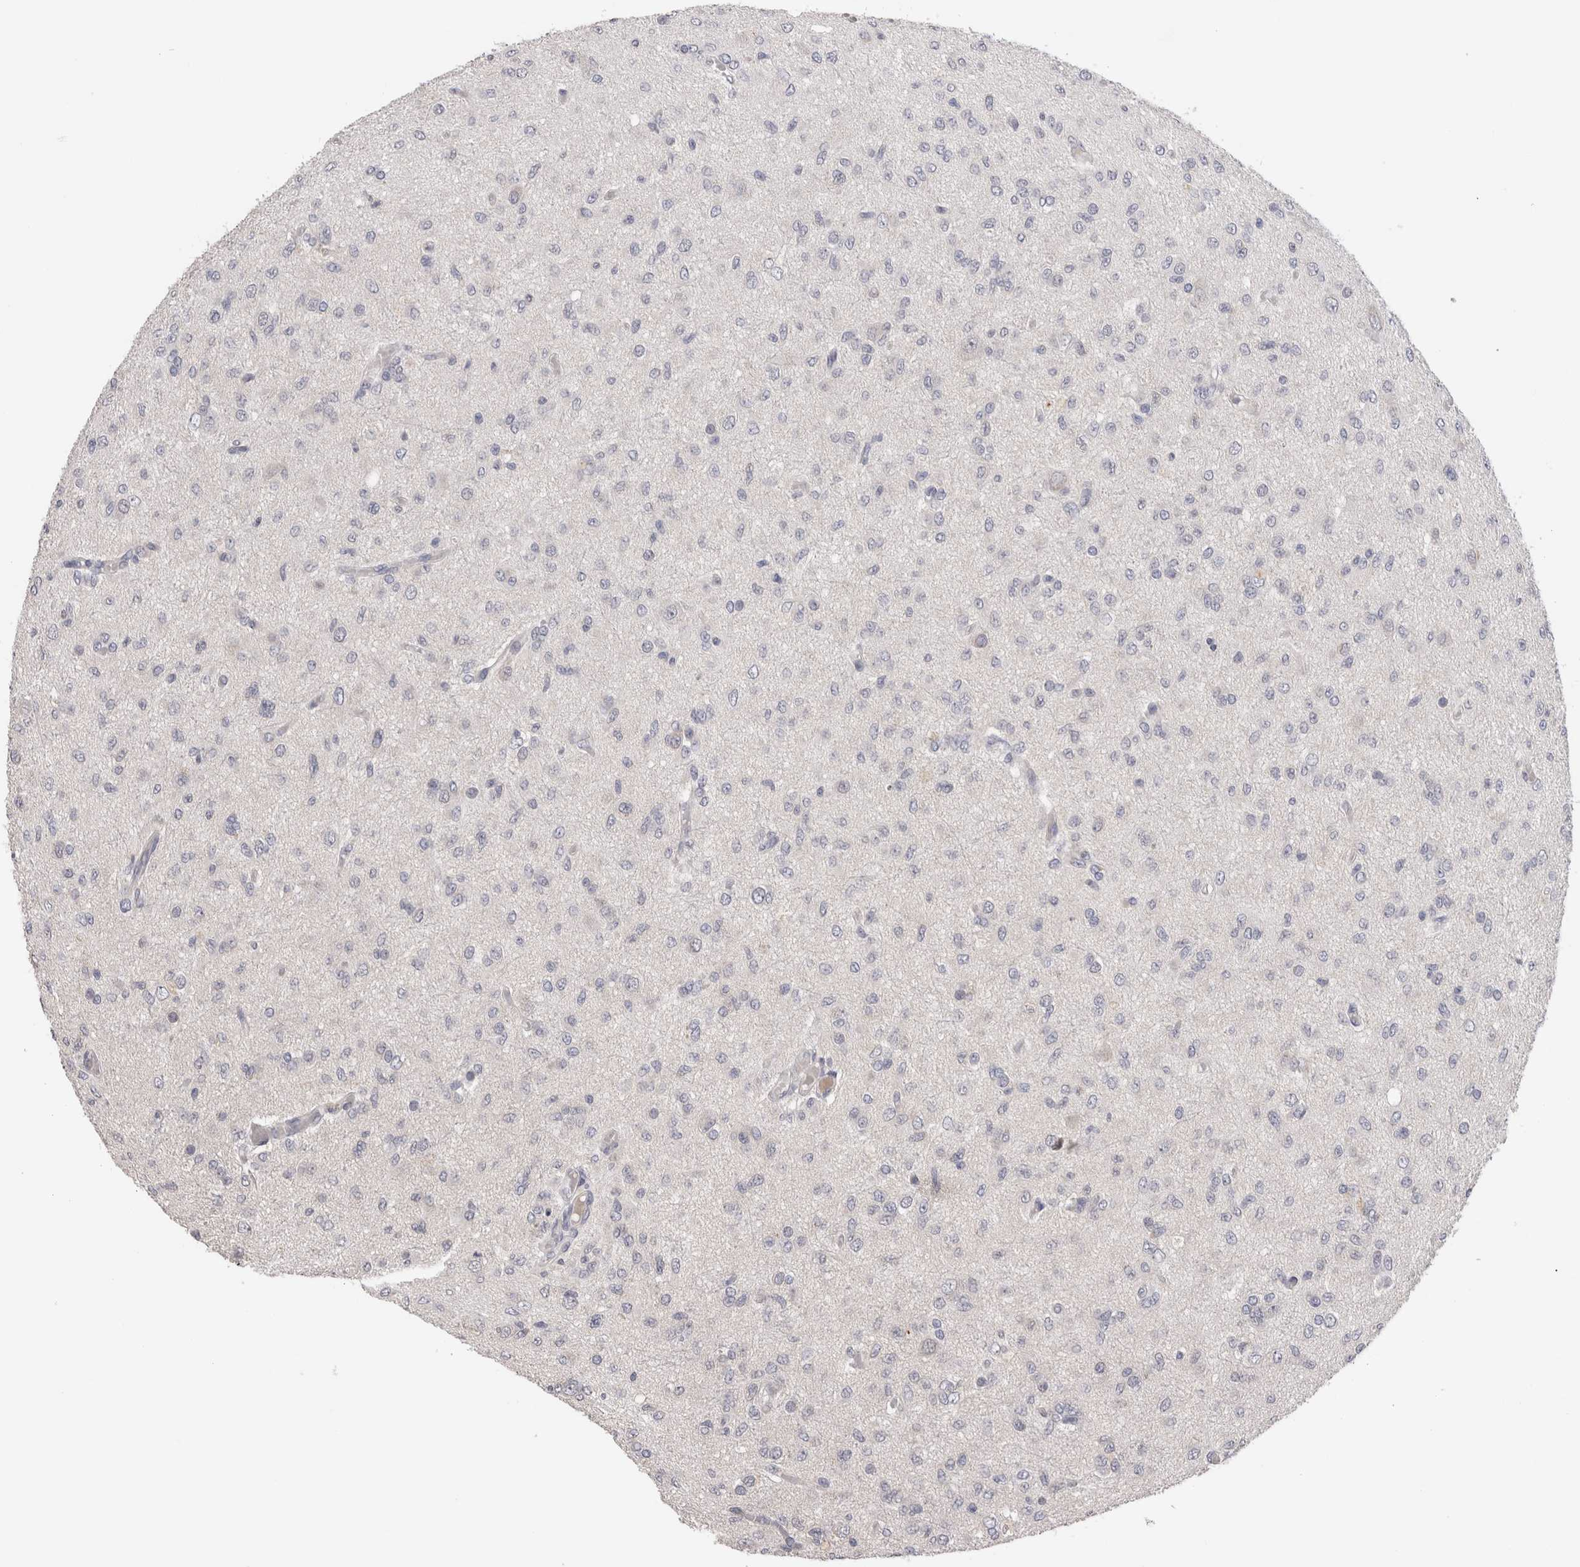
{"staining": {"intensity": "negative", "quantity": "none", "location": "none"}, "tissue": "glioma", "cell_type": "Tumor cells", "image_type": "cancer", "snomed": [{"axis": "morphology", "description": "Glioma, malignant, High grade"}, {"axis": "topography", "description": "Brain"}], "caption": "High power microscopy histopathology image of an IHC micrograph of high-grade glioma (malignant), revealing no significant expression in tumor cells.", "gene": "CRYBG1", "patient": {"sex": "female", "age": 59}}